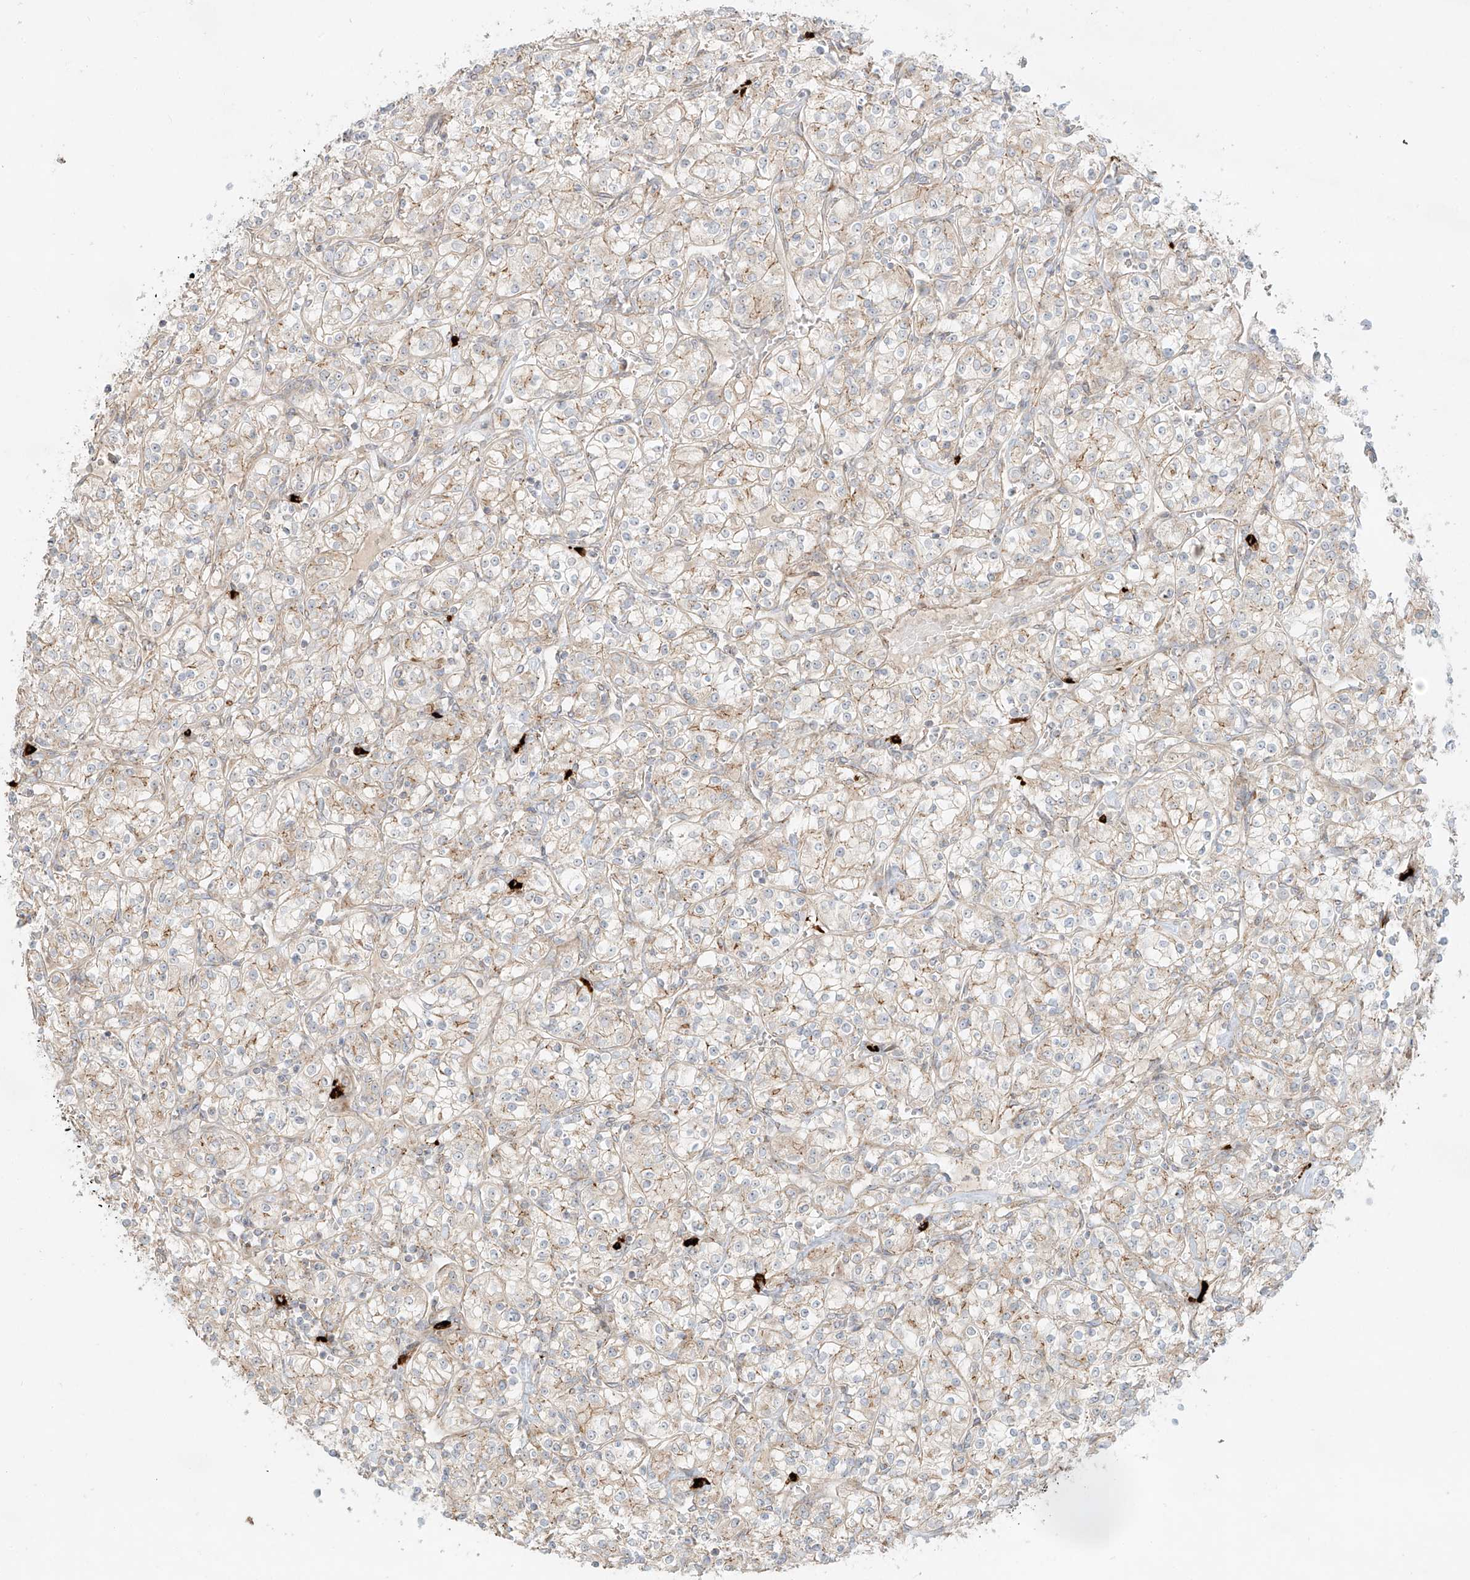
{"staining": {"intensity": "weak", "quantity": "<25%", "location": "cytoplasmic/membranous"}, "tissue": "renal cancer", "cell_type": "Tumor cells", "image_type": "cancer", "snomed": [{"axis": "morphology", "description": "Adenocarcinoma, NOS"}, {"axis": "topography", "description": "Kidney"}], "caption": "The immunohistochemistry histopathology image has no significant staining in tumor cells of adenocarcinoma (renal) tissue.", "gene": "ZNF287", "patient": {"sex": "male", "age": 77}}